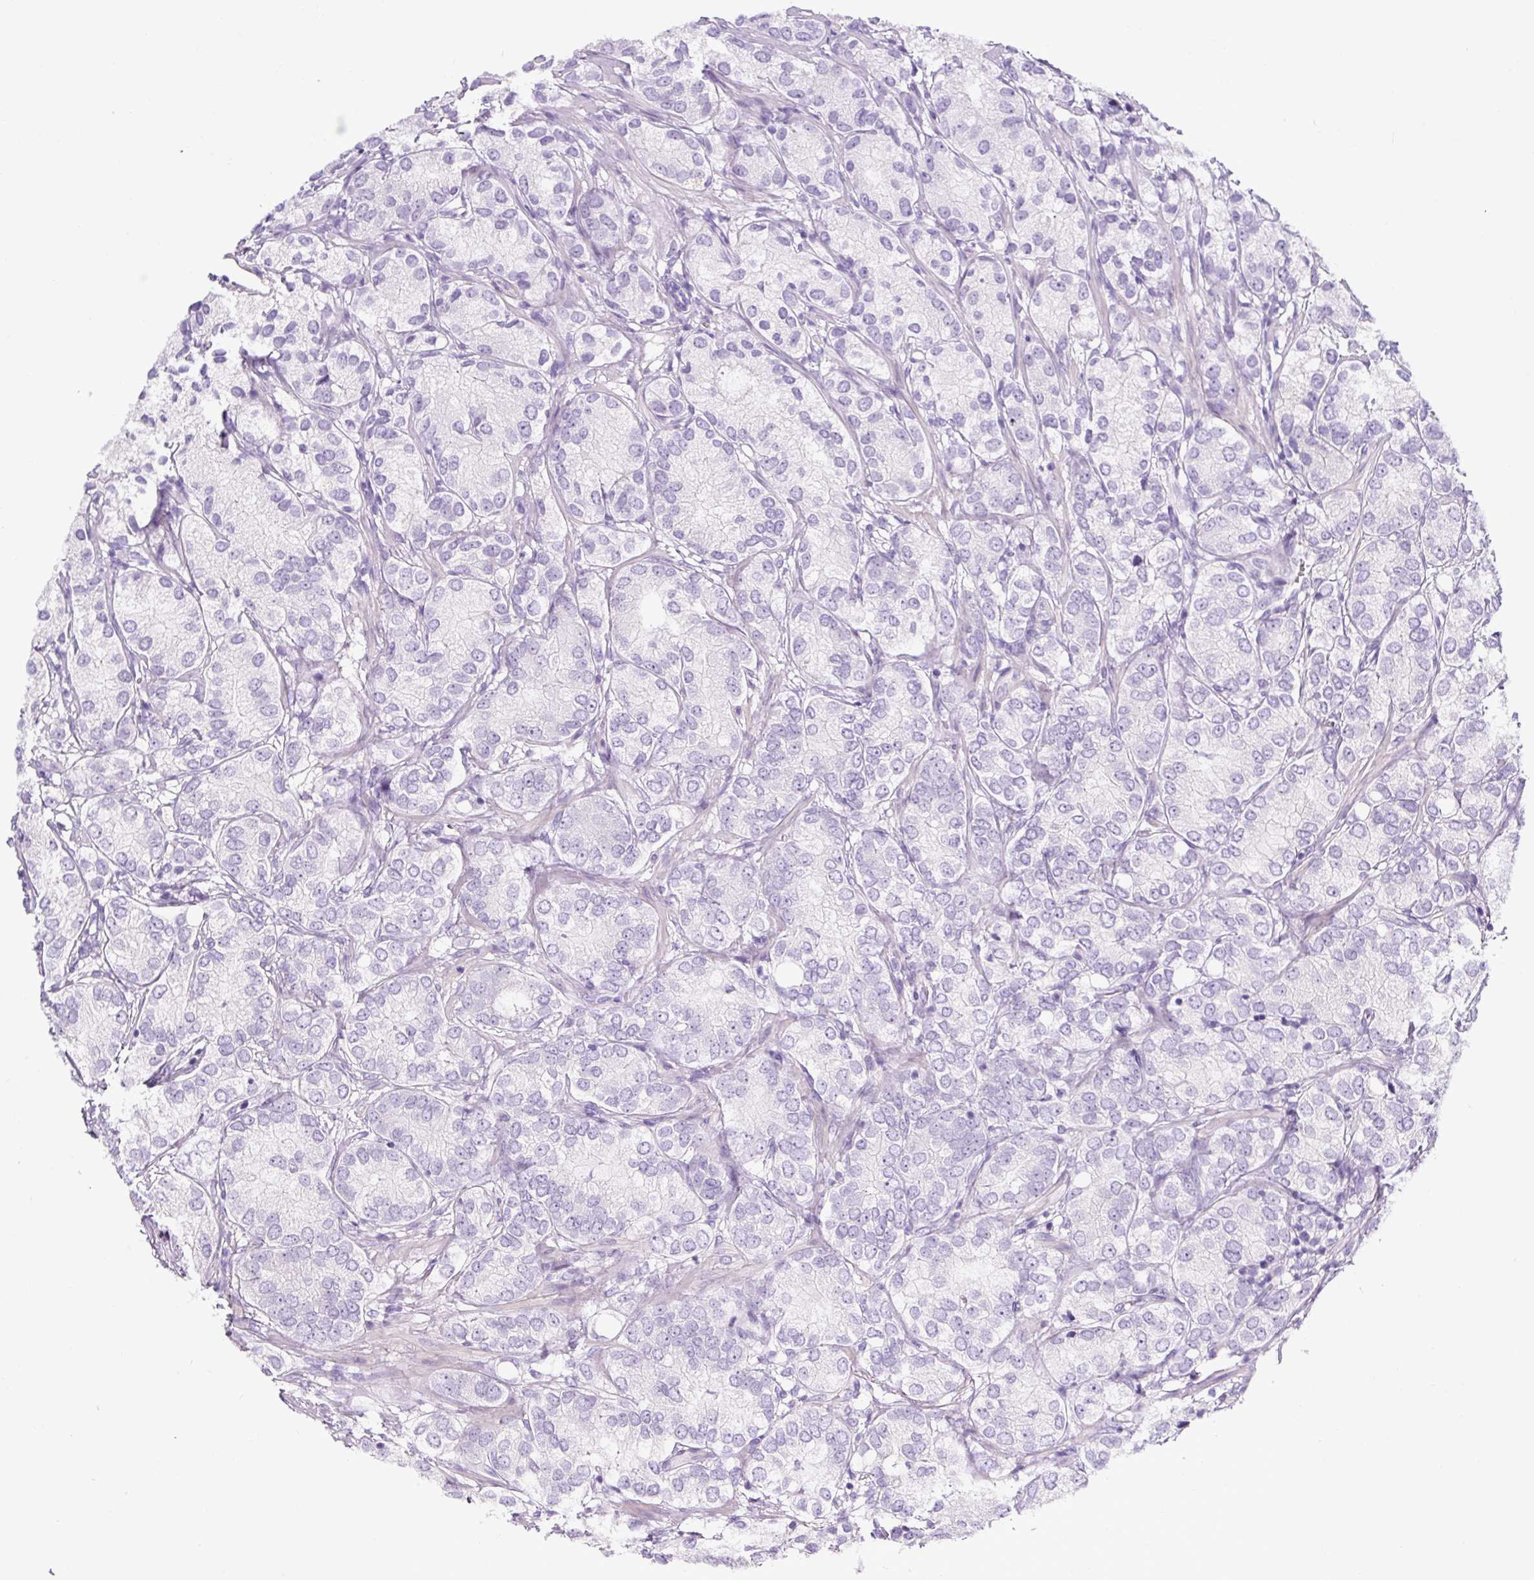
{"staining": {"intensity": "negative", "quantity": "none", "location": "none"}, "tissue": "prostate cancer", "cell_type": "Tumor cells", "image_type": "cancer", "snomed": [{"axis": "morphology", "description": "Adenocarcinoma, High grade"}, {"axis": "topography", "description": "Prostate"}], "caption": "Immunohistochemical staining of prostate adenocarcinoma (high-grade) demonstrates no significant staining in tumor cells. (IHC, brightfield microscopy, high magnification).", "gene": "OR14A2", "patient": {"sex": "male", "age": 82}}